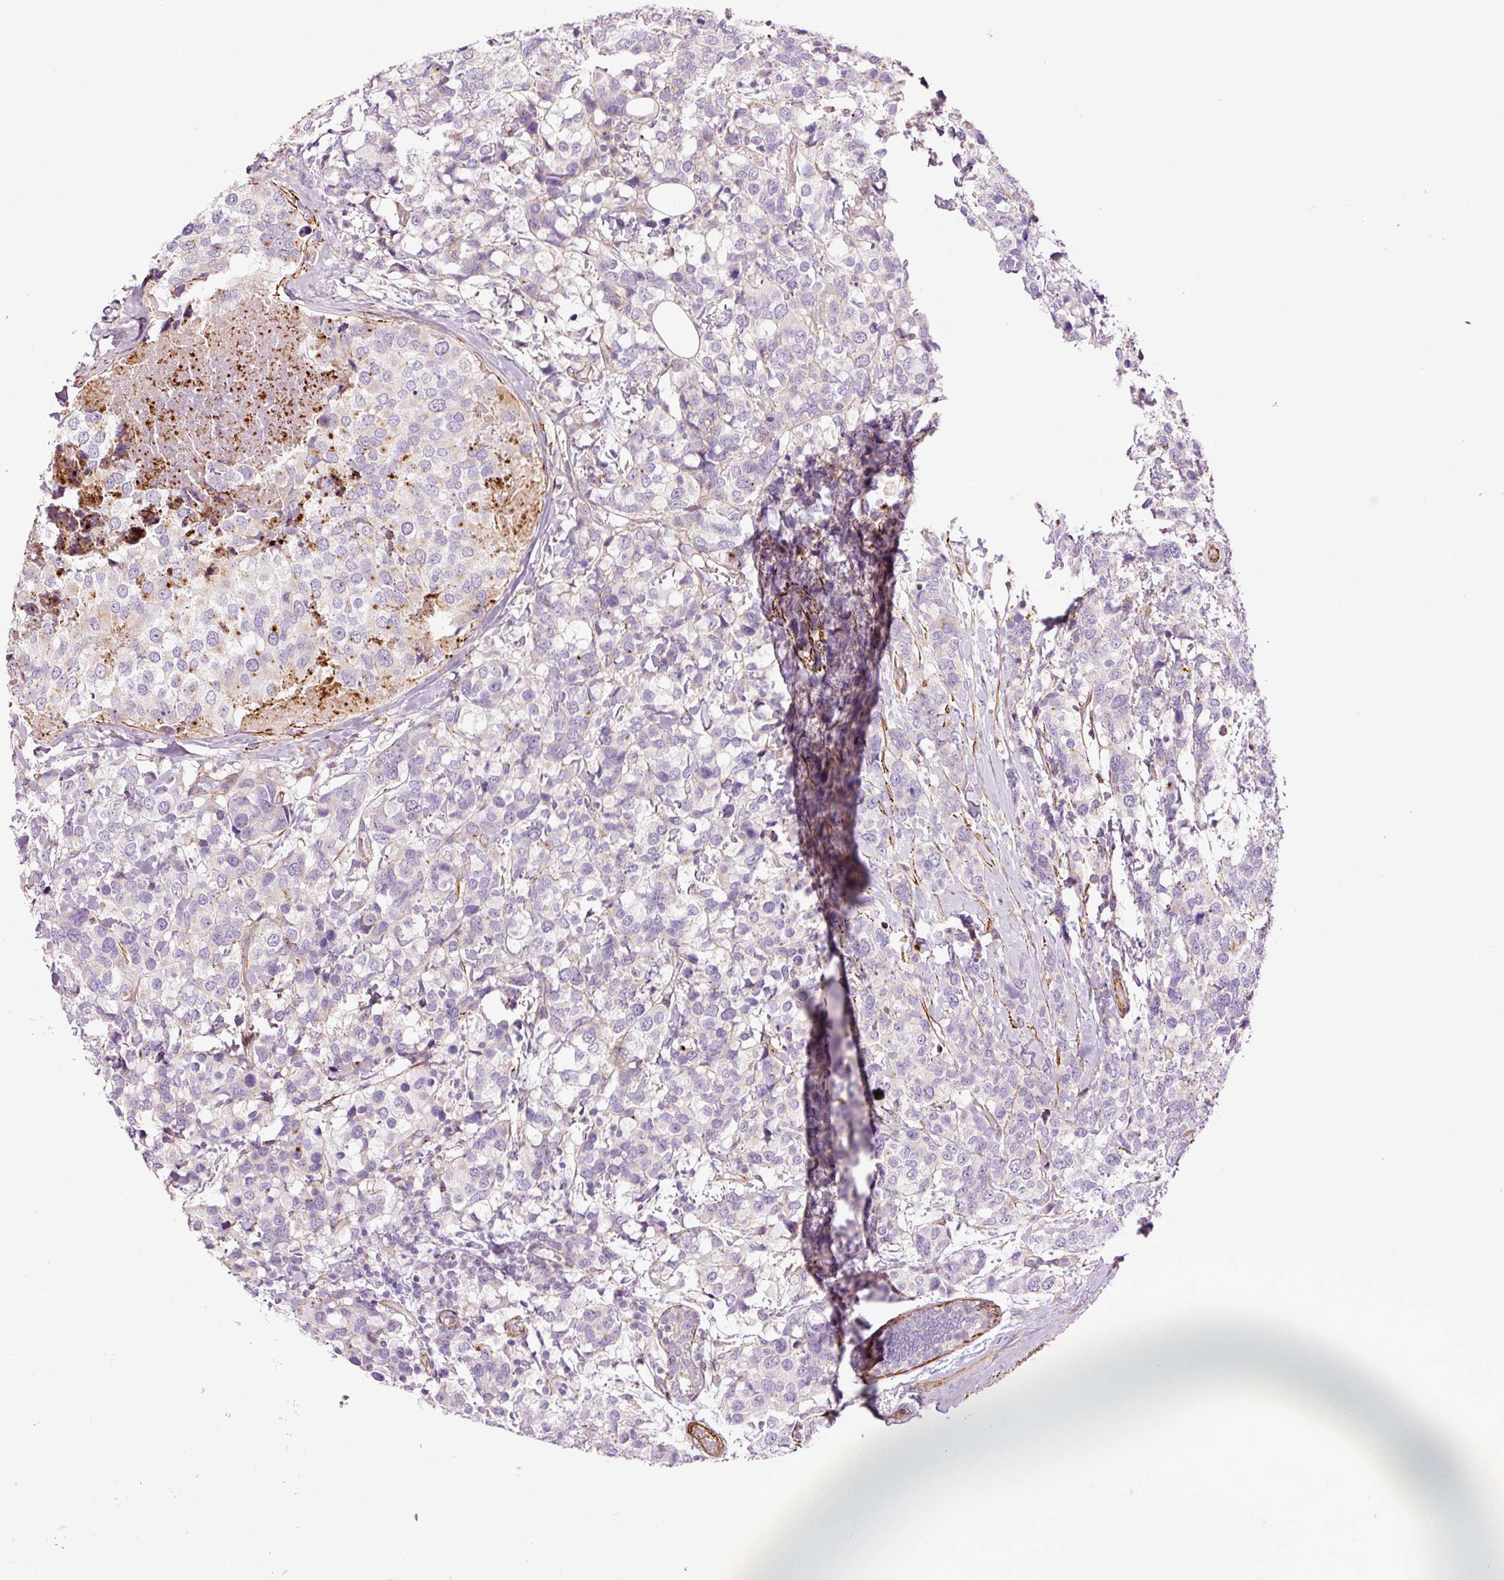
{"staining": {"intensity": "negative", "quantity": "none", "location": "none"}, "tissue": "breast cancer", "cell_type": "Tumor cells", "image_type": "cancer", "snomed": [{"axis": "morphology", "description": "Lobular carcinoma"}, {"axis": "topography", "description": "Breast"}], "caption": "Tumor cells show no significant protein expression in lobular carcinoma (breast).", "gene": "ANKRD20A1", "patient": {"sex": "female", "age": 59}}